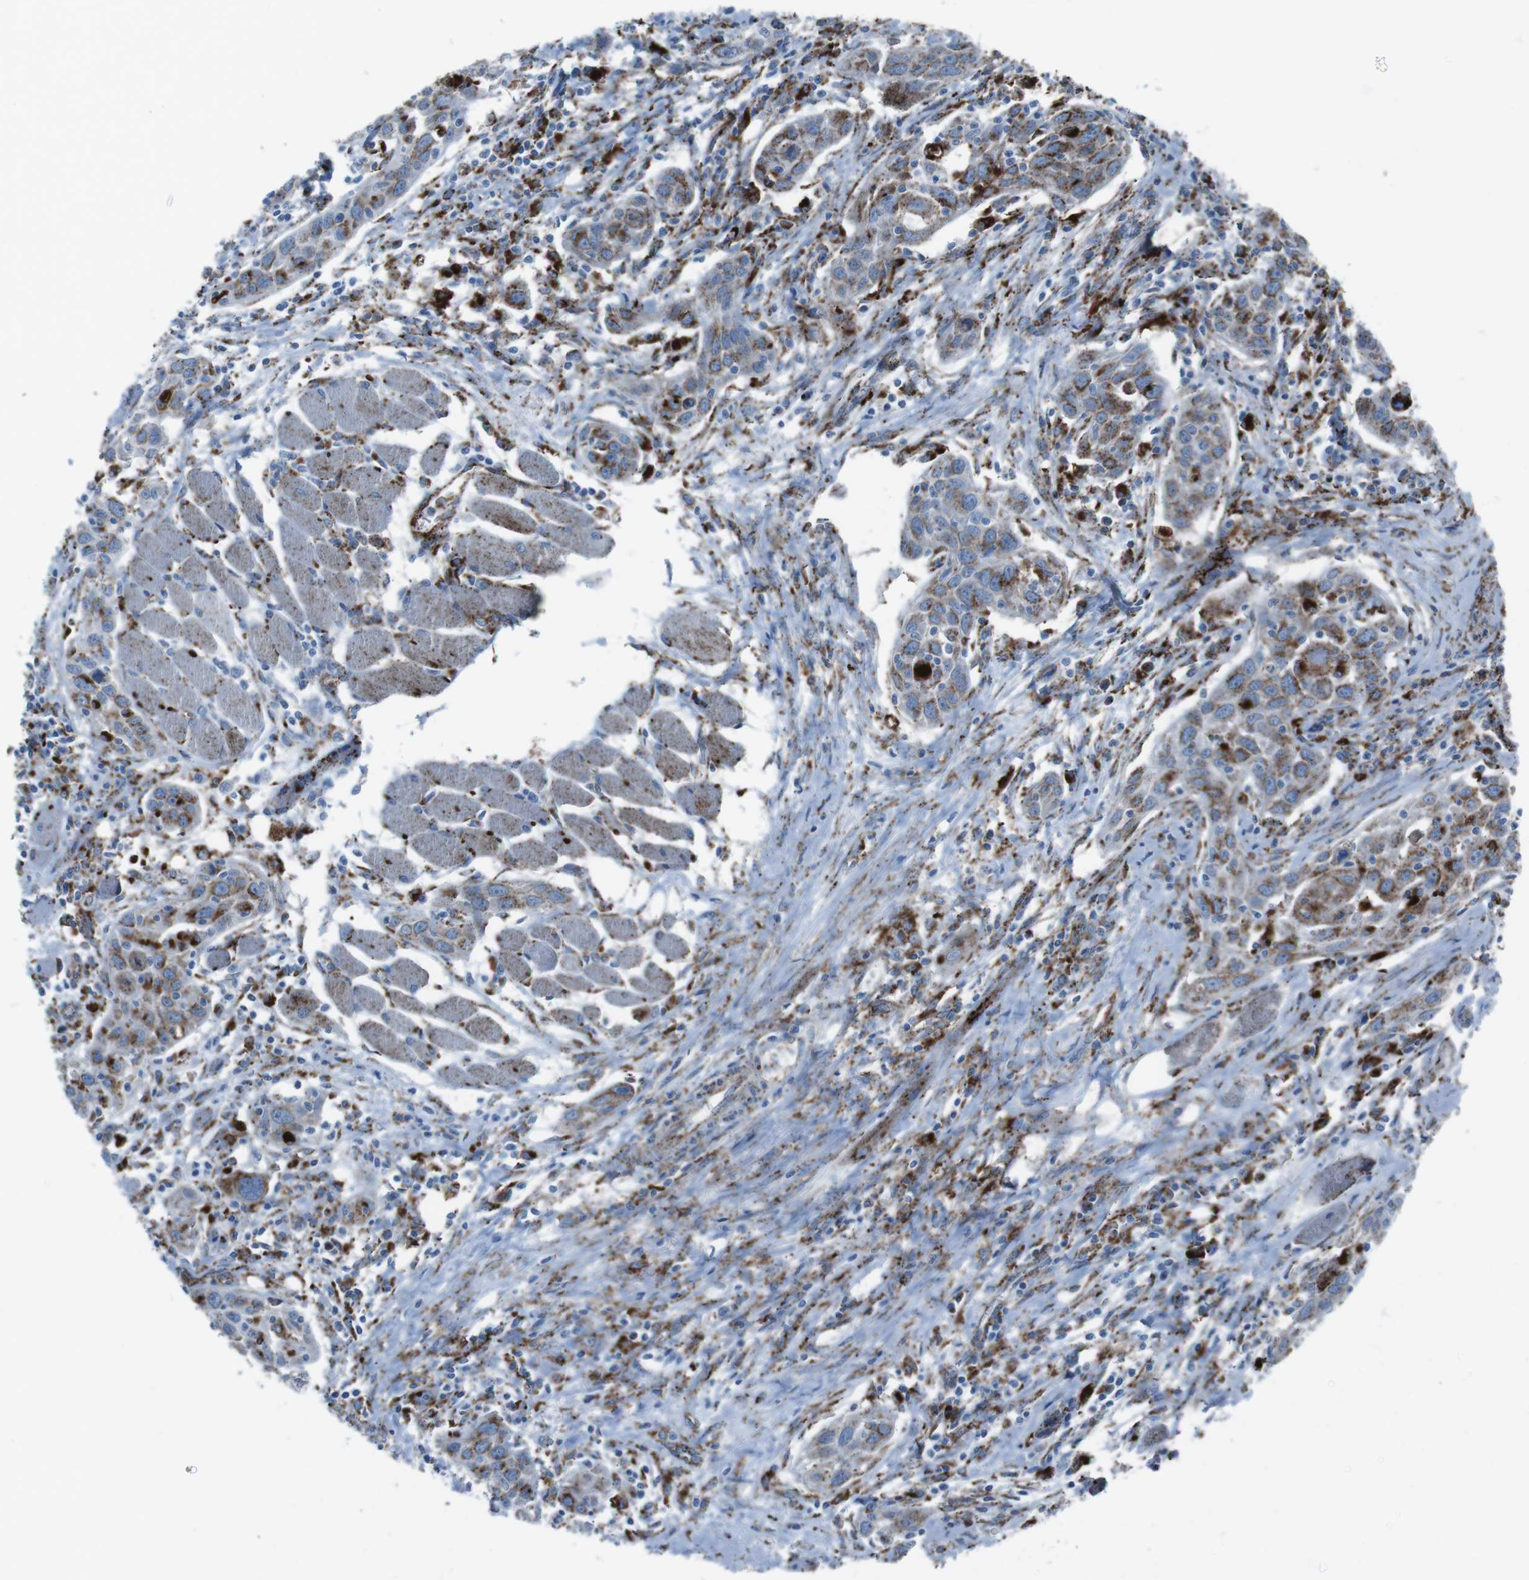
{"staining": {"intensity": "moderate", "quantity": ">75%", "location": "cytoplasmic/membranous"}, "tissue": "head and neck cancer", "cell_type": "Tumor cells", "image_type": "cancer", "snomed": [{"axis": "morphology", "description": "Squamous cell carcinoma, NOS"}, {"axis": "topography", "description": "Oral tissue"}, {"axis": "topography", "description": "Head-Neck"}], "caption": "An IHC photomicrograph of neoplastic tissue is shown. Protein staining in brown labels moderate cytoplasmic/membranous positivity in squamous cell carcinoma (head and neck) within tumor cells.", "gene": "SCARB2", "patient": {"sex": "female", "age": 50}}